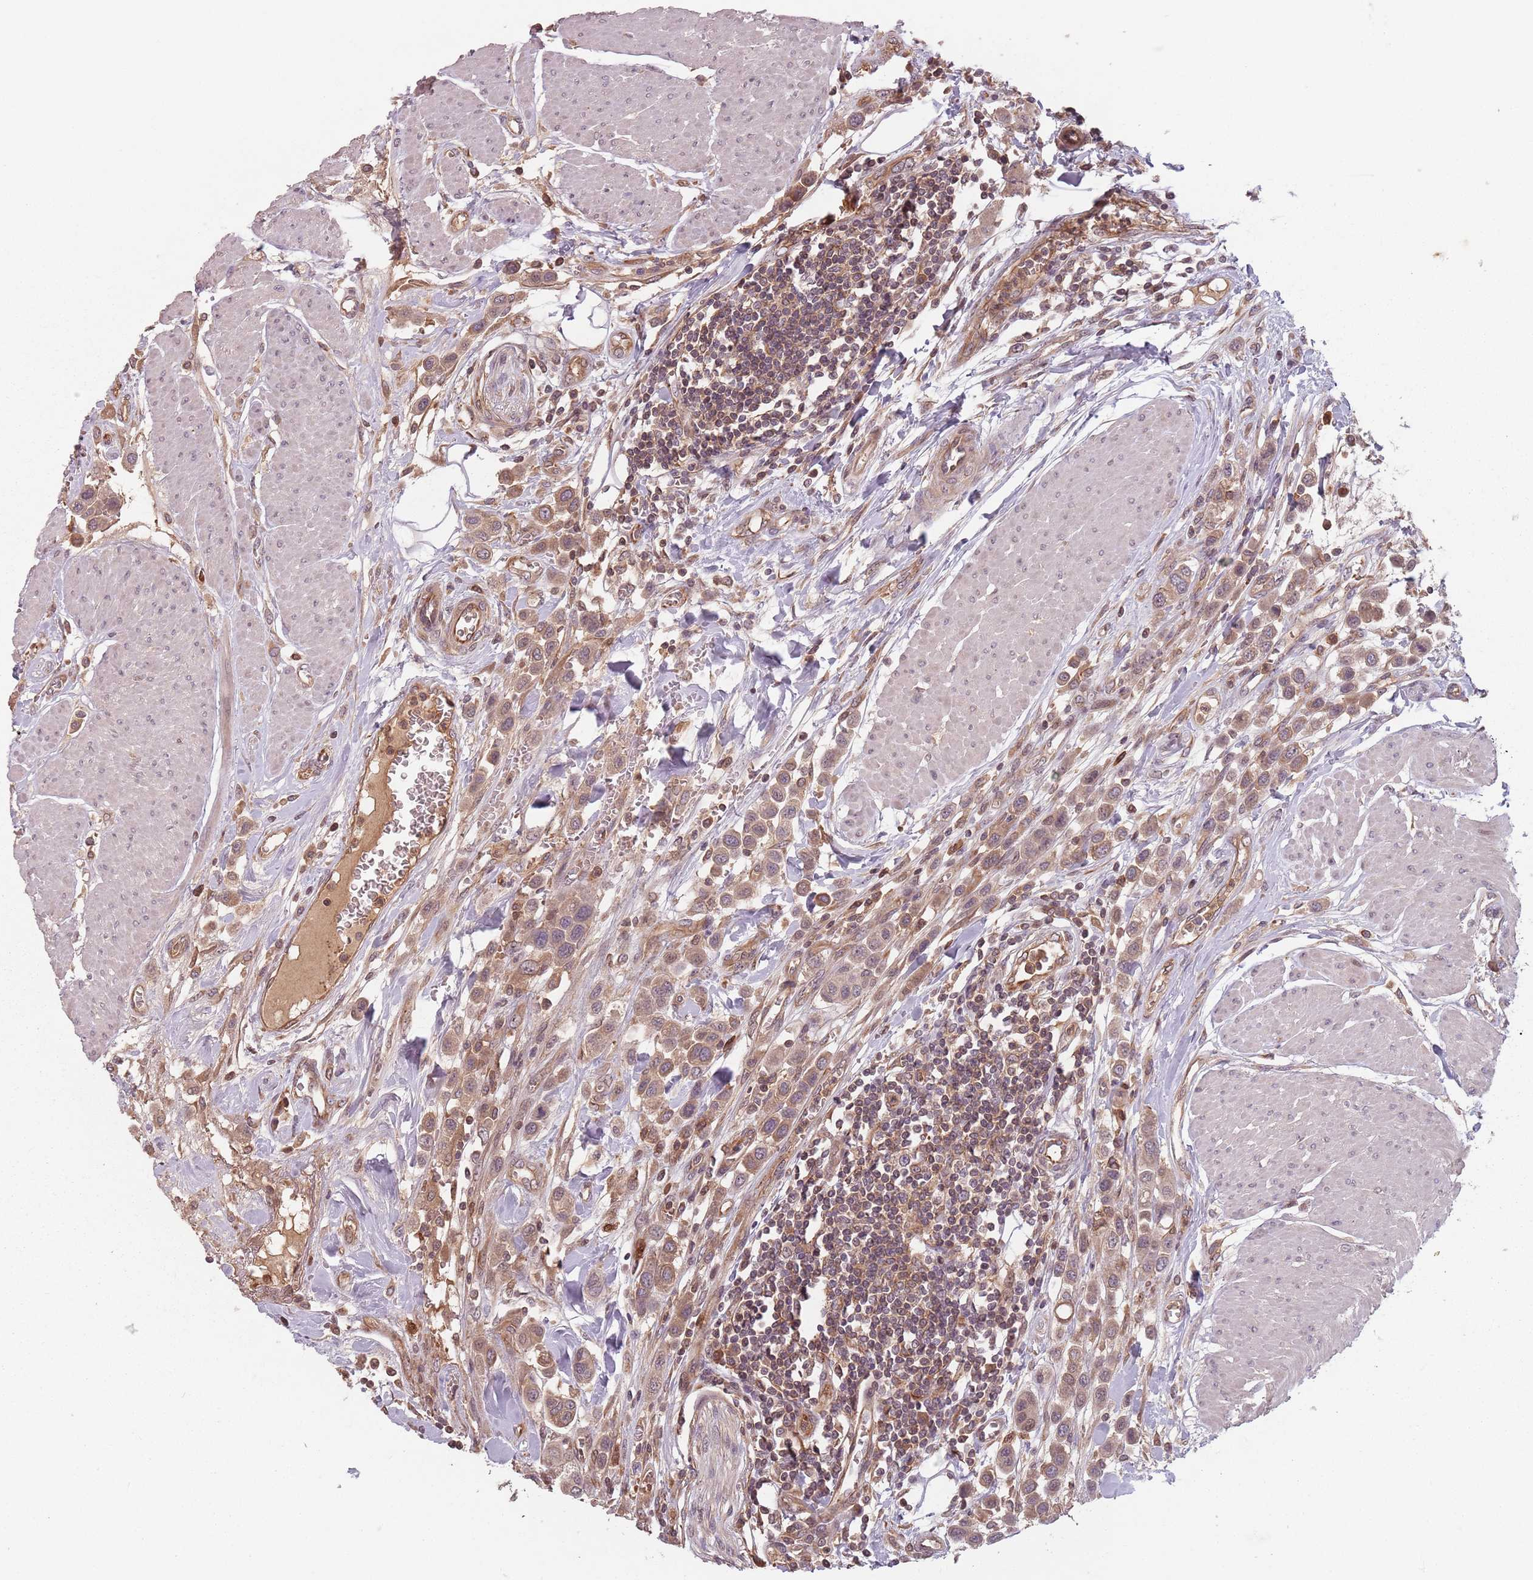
{"staining": {"intensity": "moderate", "quantity": ">75%", "location": "cytoplasmic/membranous"}, "tissue": "urothelial cancer", "cell_type": "Tumor cells", "image_type": "cancer", "snomed": [{"axis": "morphology", "description": "Urothelial carcinoma, High grade"}, {"axis": "topography", "description": "Urinary bladder"}], "caption": "Immunohistochemical staining of human urothelial cancer demonstrates medium levels of moderate cytoplasmic/membranous staining in about >75% of tumor cells.", "gene": "GPR180", "patient": {"sex": "male", "age": 50}}